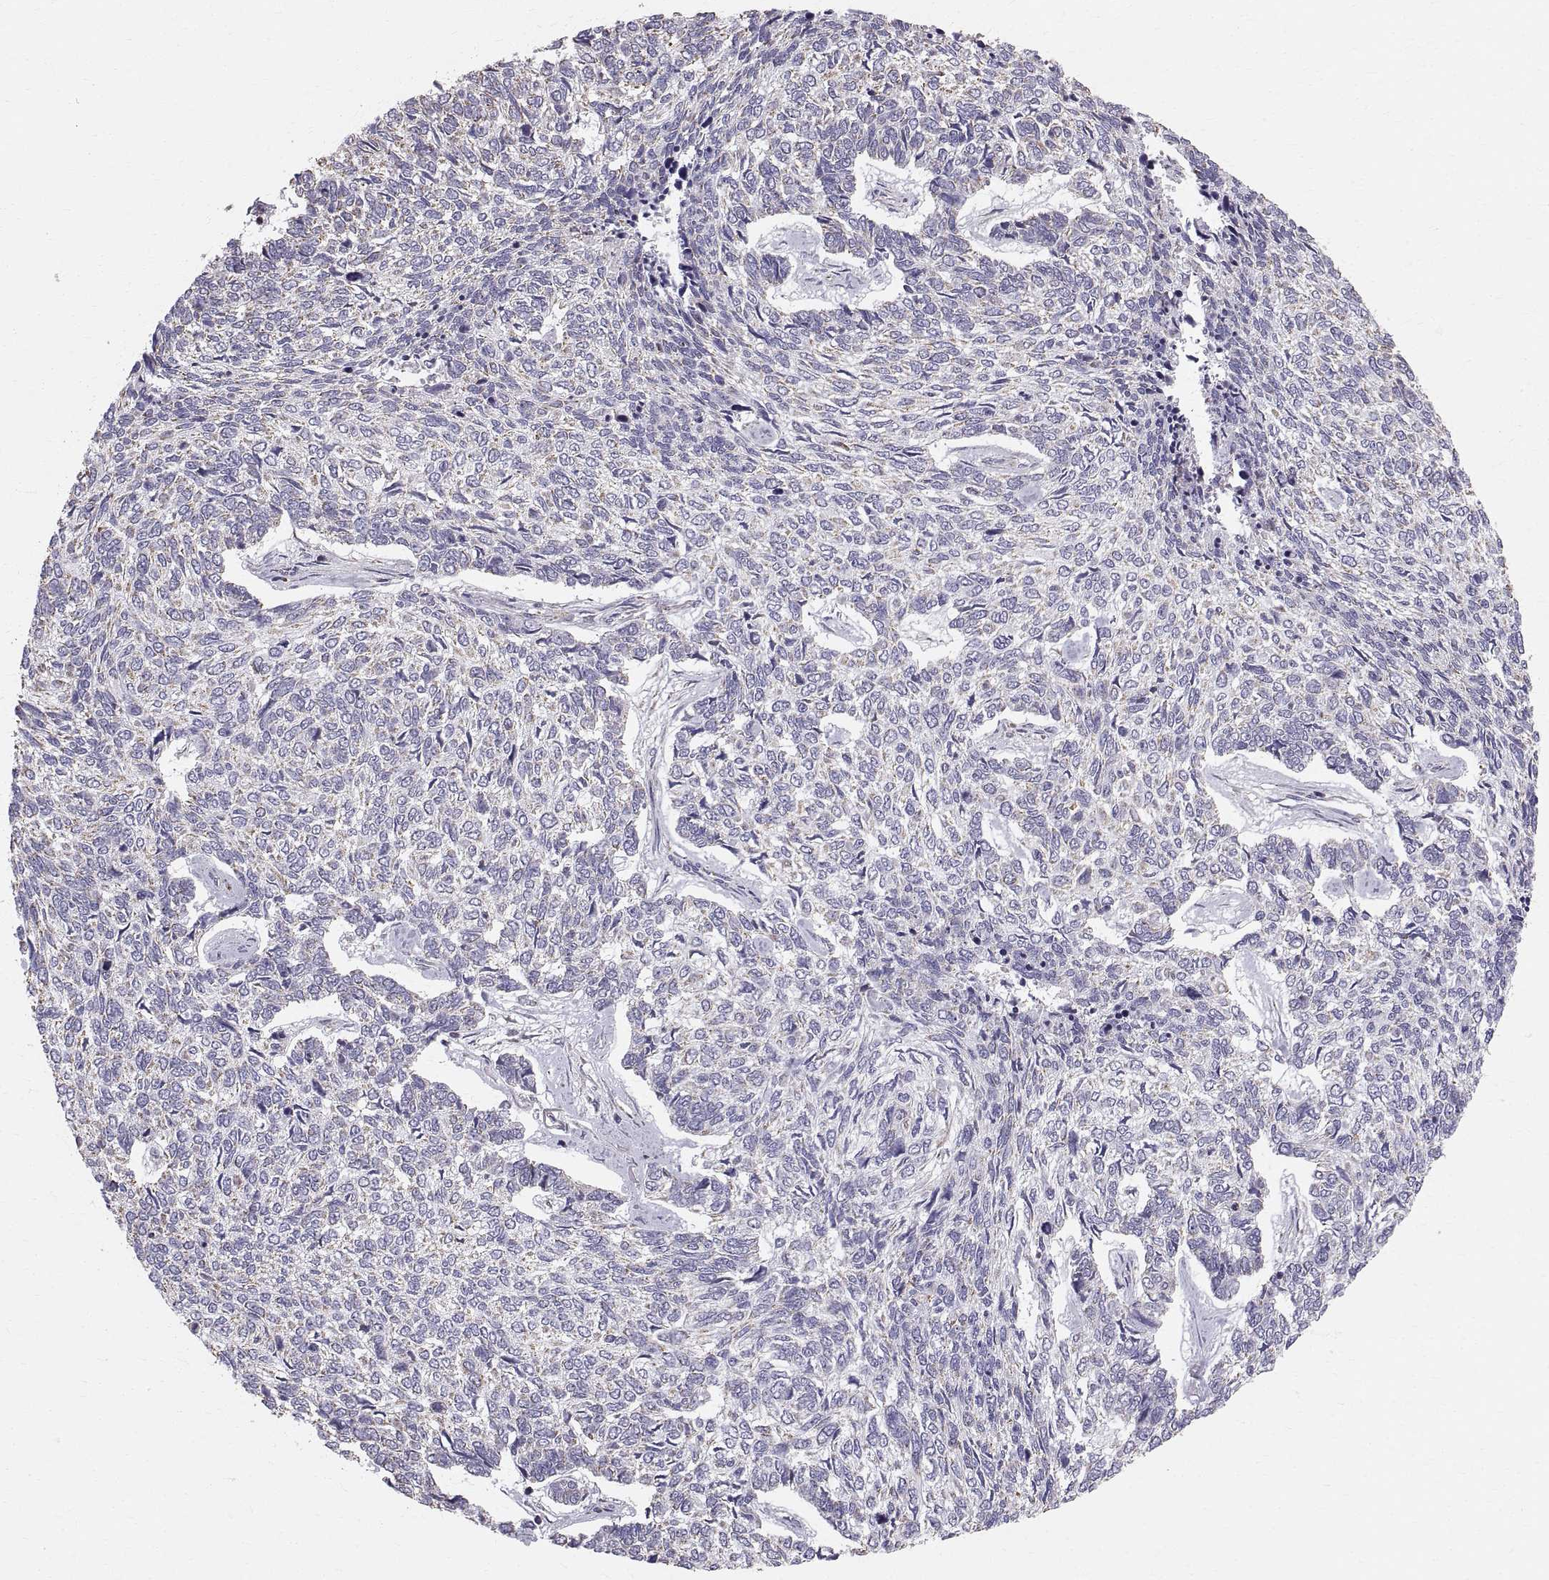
{"staining": {"intensity": "negative", "quantity": "none", "location": "none"}, "tissue": "skin cancer", "cell_type": "Tumor cells", "image_type": "cancer", "snomed": [{"axis": "morphology", "description": "Basal cell carcinoma"}, {"axis": "topography", "description": "Skin"}], "caption": "Immunohistochemistry of skin cancer (basal cell carcinoma) demonstrates no expression in tumor cells. Nuclei are stained in blue.", "gene": "STMND1", "patient": {"sex": "female", "age": 65}}